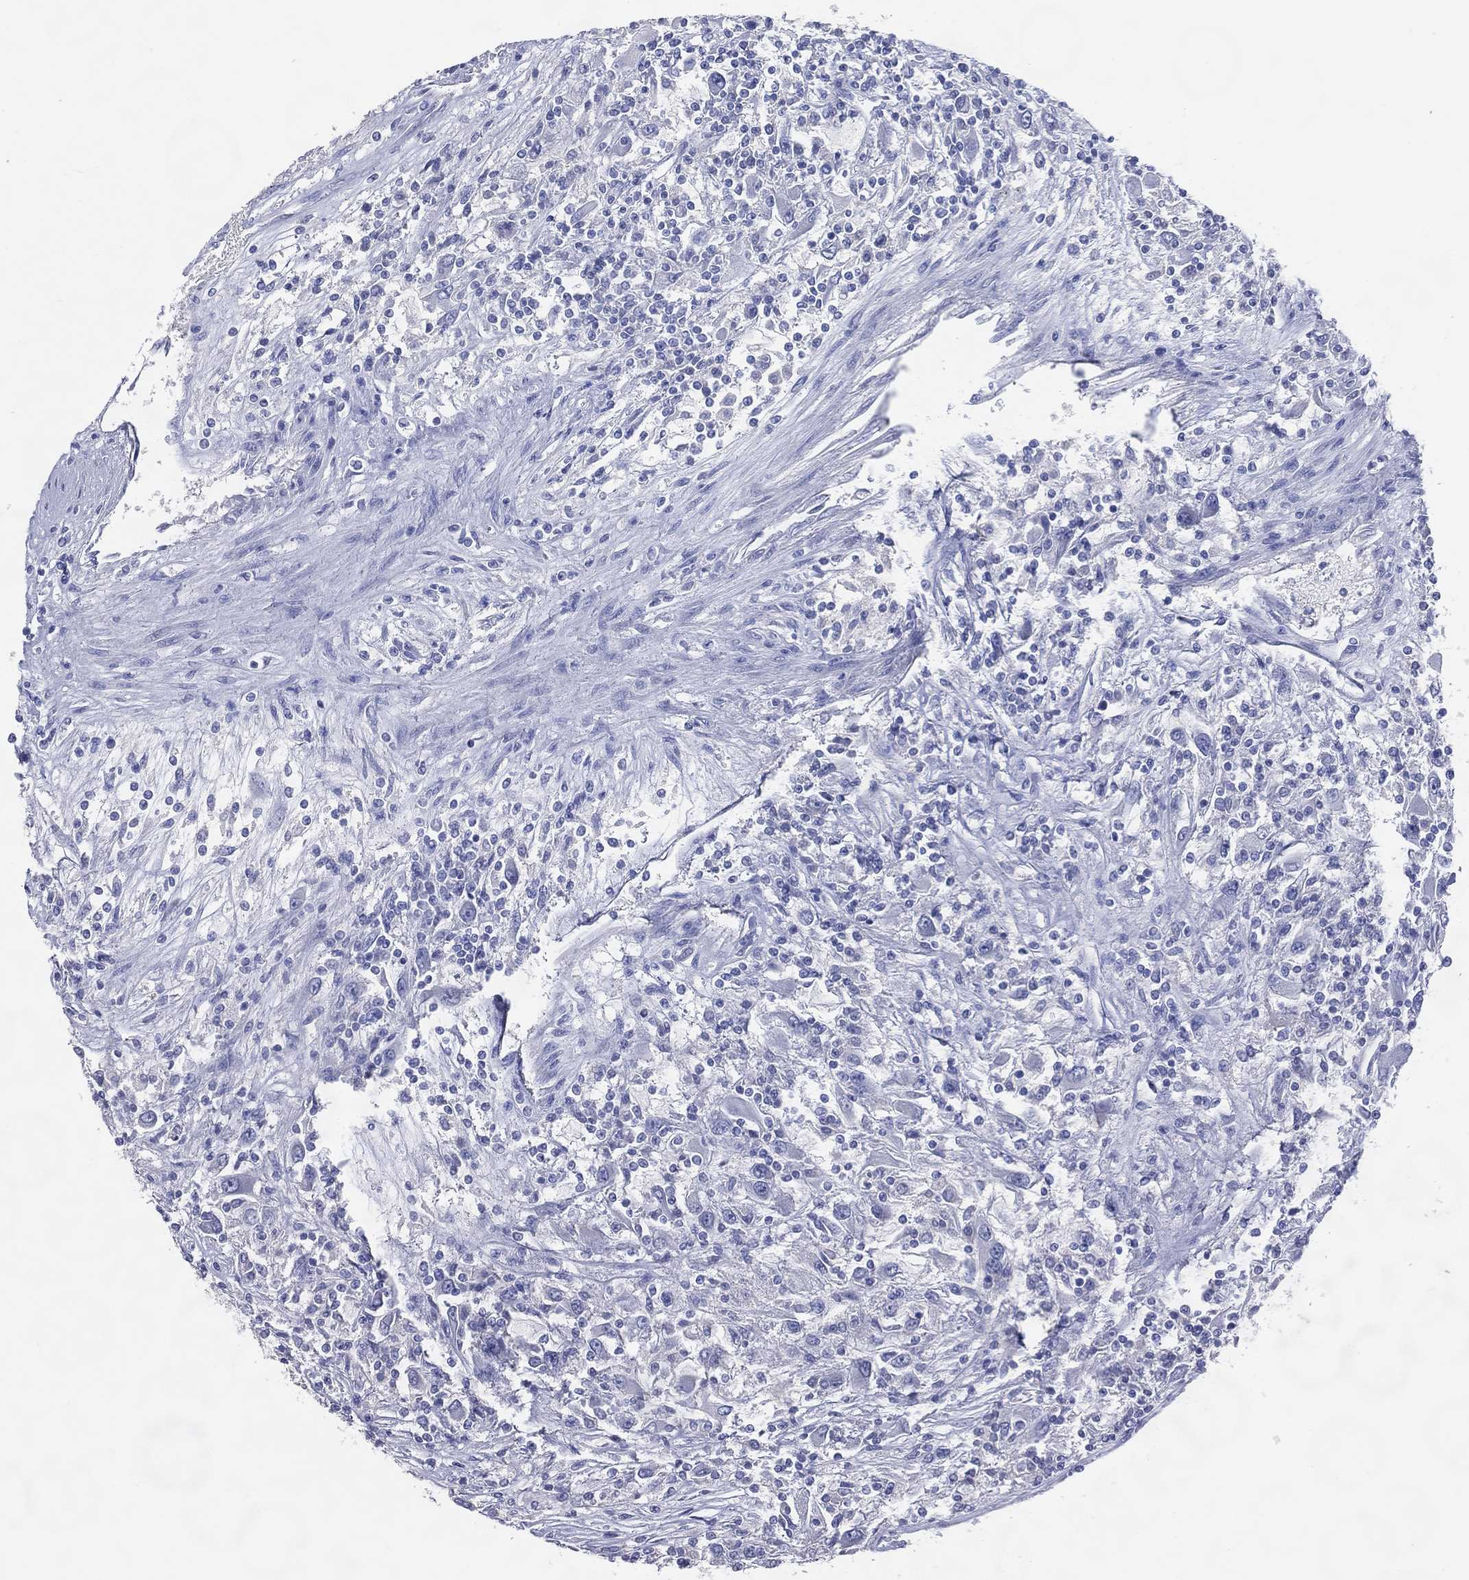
{"staining": {"intensity": "negative", "quantity": "none", "location": "none"}, "tissue": "renal cancer", "cell_type": "Tumor cells", "image_type": "cancer", "snomed": [{"axis": "morphology", "description": "Adenocarcinoma, NOS"}, {"axis": "topography", "description": "Kidney"}], "caption": "High power microscopy micrograph of an immunohistochemistry (IHC) photomicrograph of renal cancer (adenocarcinoma), revealing no significant staining in tumor cells.", "gene": "DNAH6", "patient": {"sex": "female", "age": 67}}